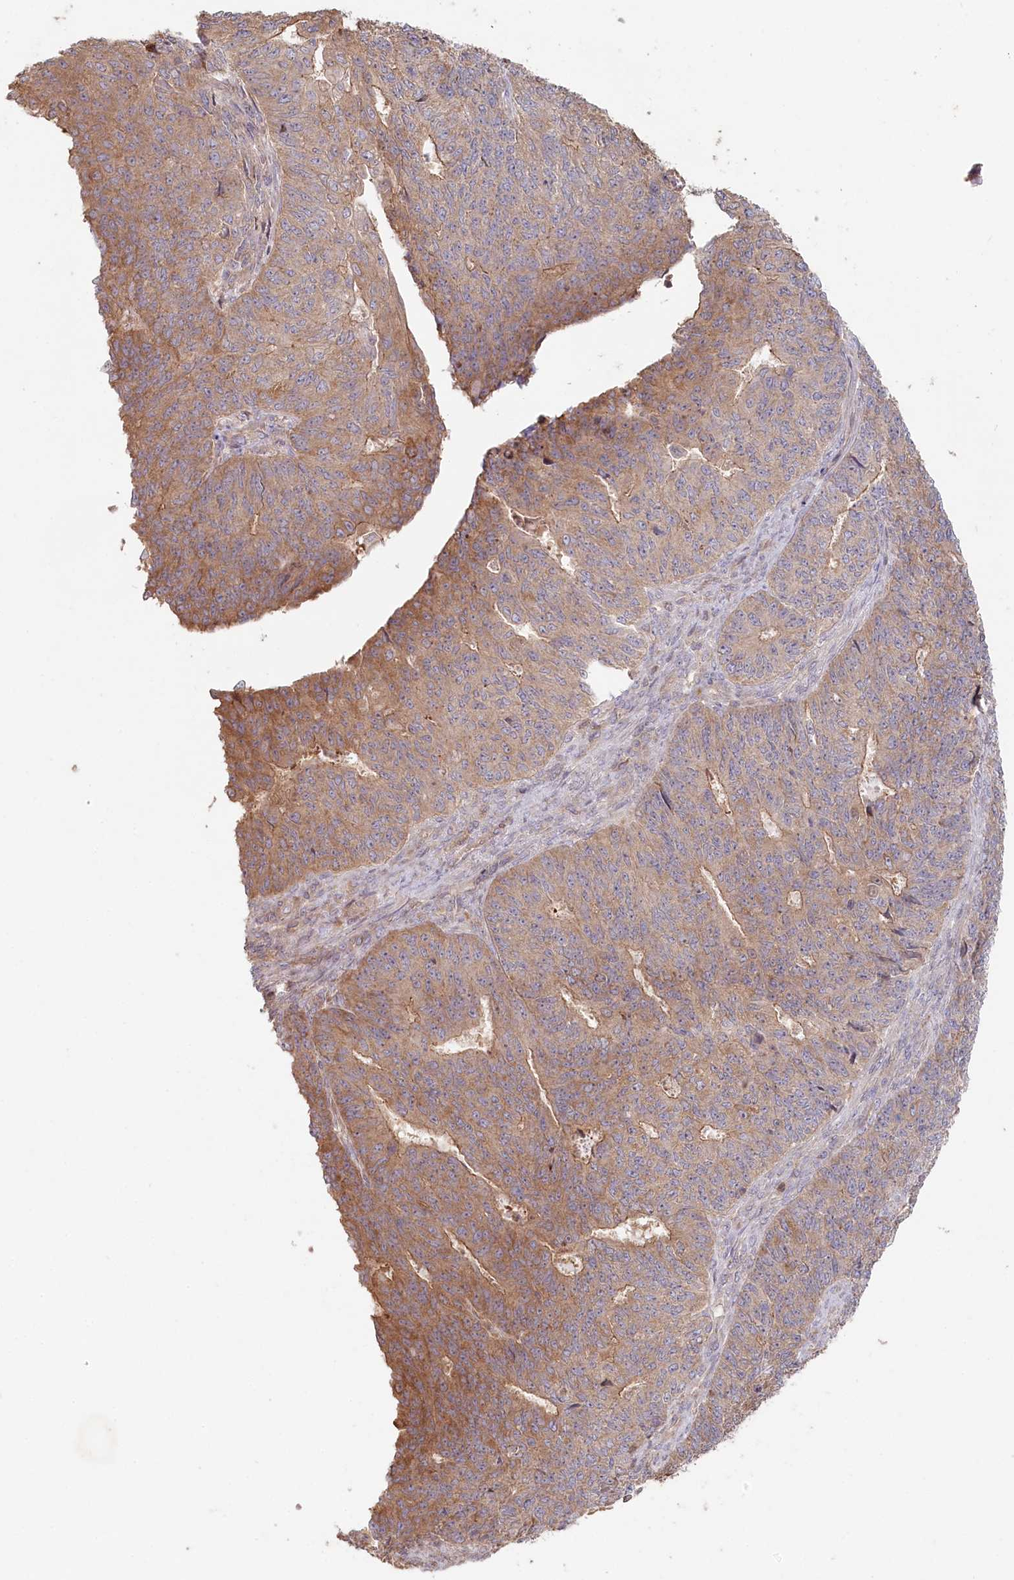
{"staining": {"intensity": "moderate", "quantity": "25%-75%", "location": "cytoplasmic/membranous"}, "tissue": "endometrial cancer", "cell_type": "Tumor cells", "image_type": "cancer", "snomed": [{"axis": "morphology", "description": "Adenocarcinoma, NOS"}, {"axis": "topography", "description": "Endometrium"}], "caption": "Protein expression analysis of endometrial cancer (adenocarcinoma) displays moderate cytoplasmic/membranous expression in approximately 25%-75% of tumor cells. The staining is performed using DAB (3,3'-diaminobenzidine) brown chromogen to label protein expression. The nuclei are counter-stained blue using hematoxylin.", "gene": "HAL", "patient": {"sex": "female", "age": 32}}